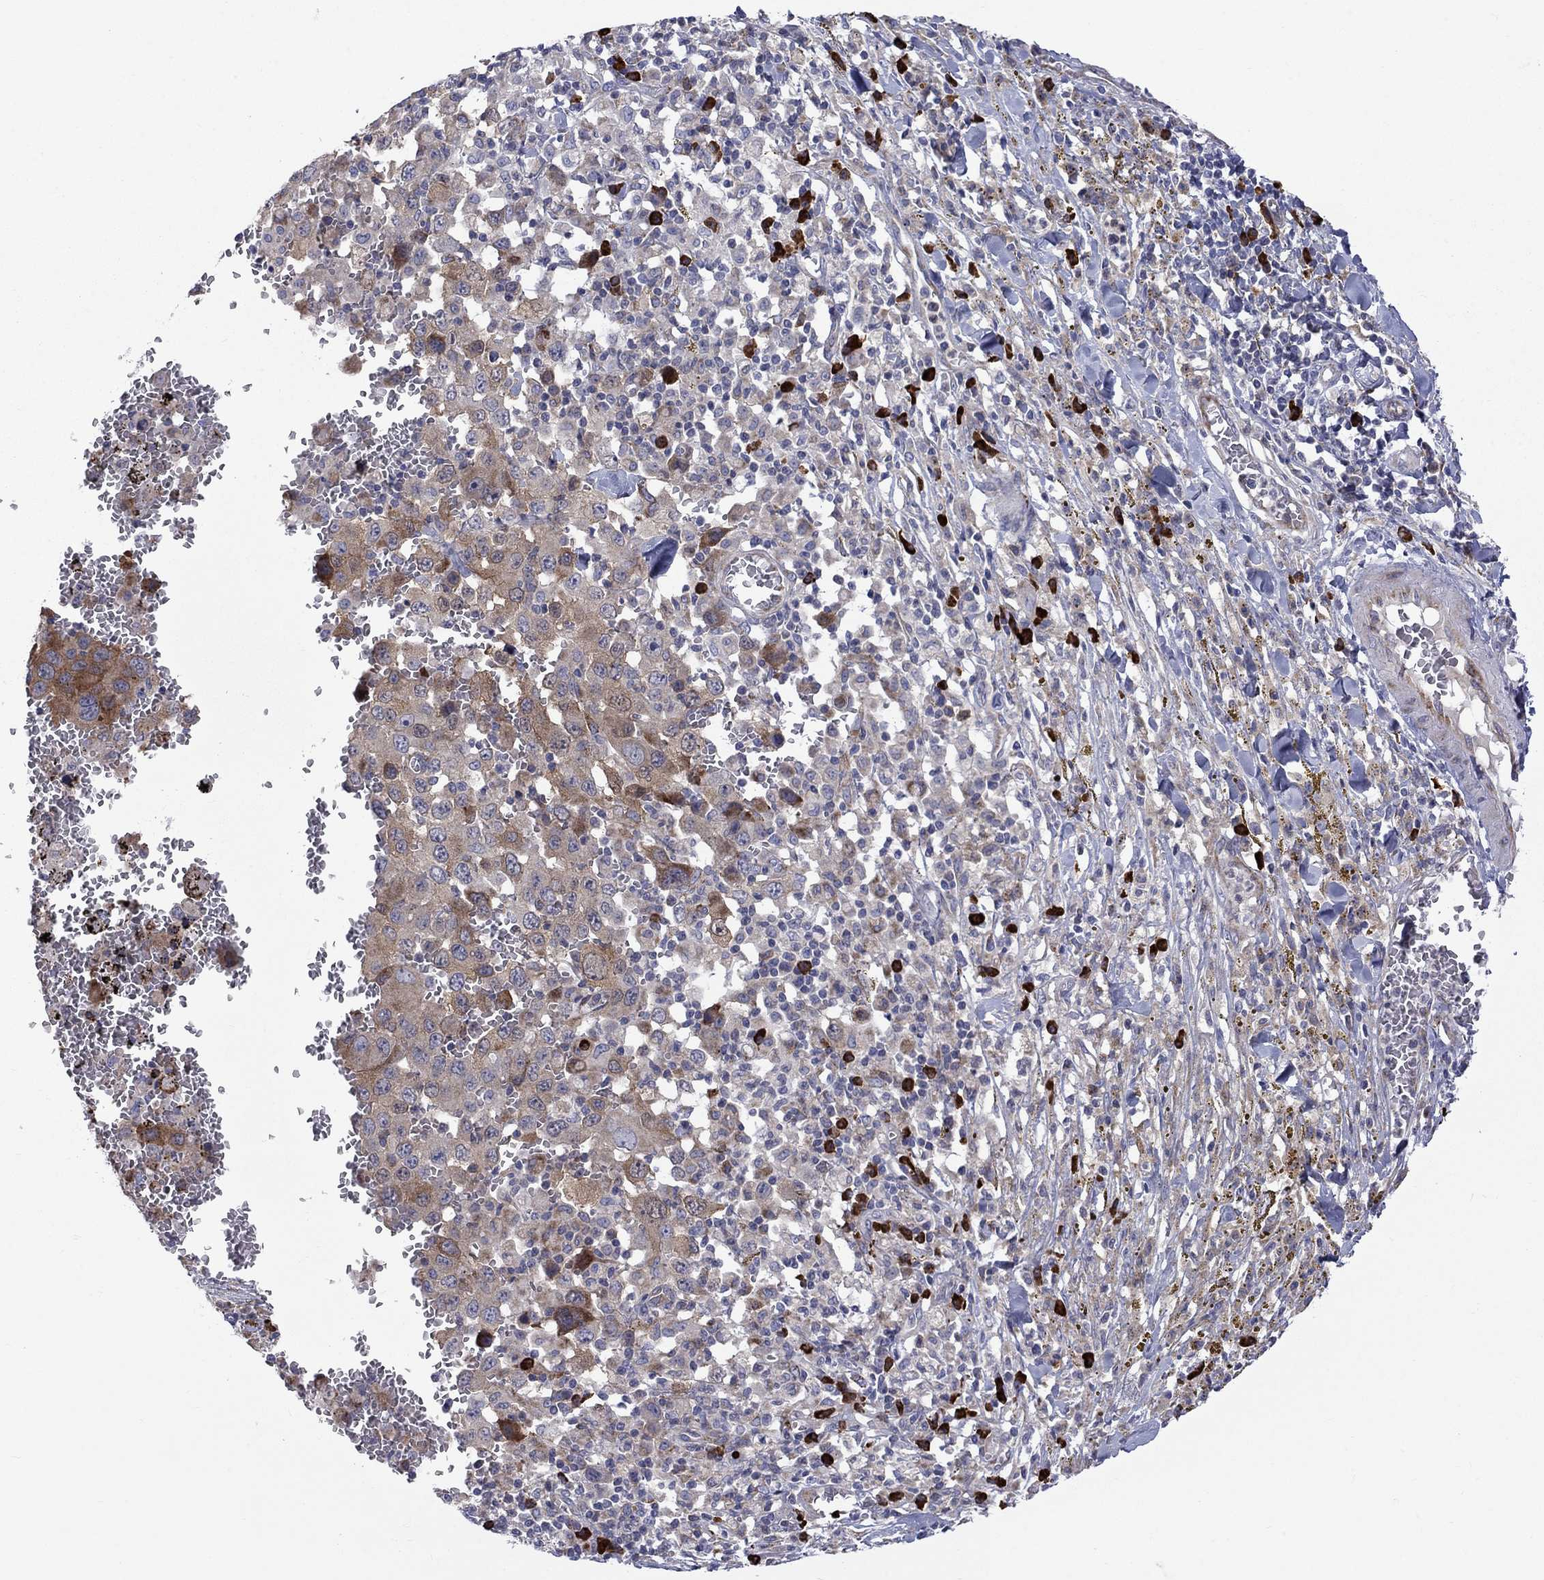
{"staining": {"intensity": "moderate", "quantity": "25%-75%", "location": "cytoplasmic/membranous"}, "tissue": "melanoma", "cell_type": "Tumor cells", "image_type": "cancer", "snomed": [{"axis": "morphology", "description": "Malignant melanoma, NOS"}, {"axis": "topography", "description": "Skin"}], "caption": "This image shows immunohistochemistry staining of human melanoma, with medium moderate cytoplasmic/membranous positivity in about 25%-75% of tumor cells.", "gene": "ASNS", "patient": {"sex": "female", "age": 91}}